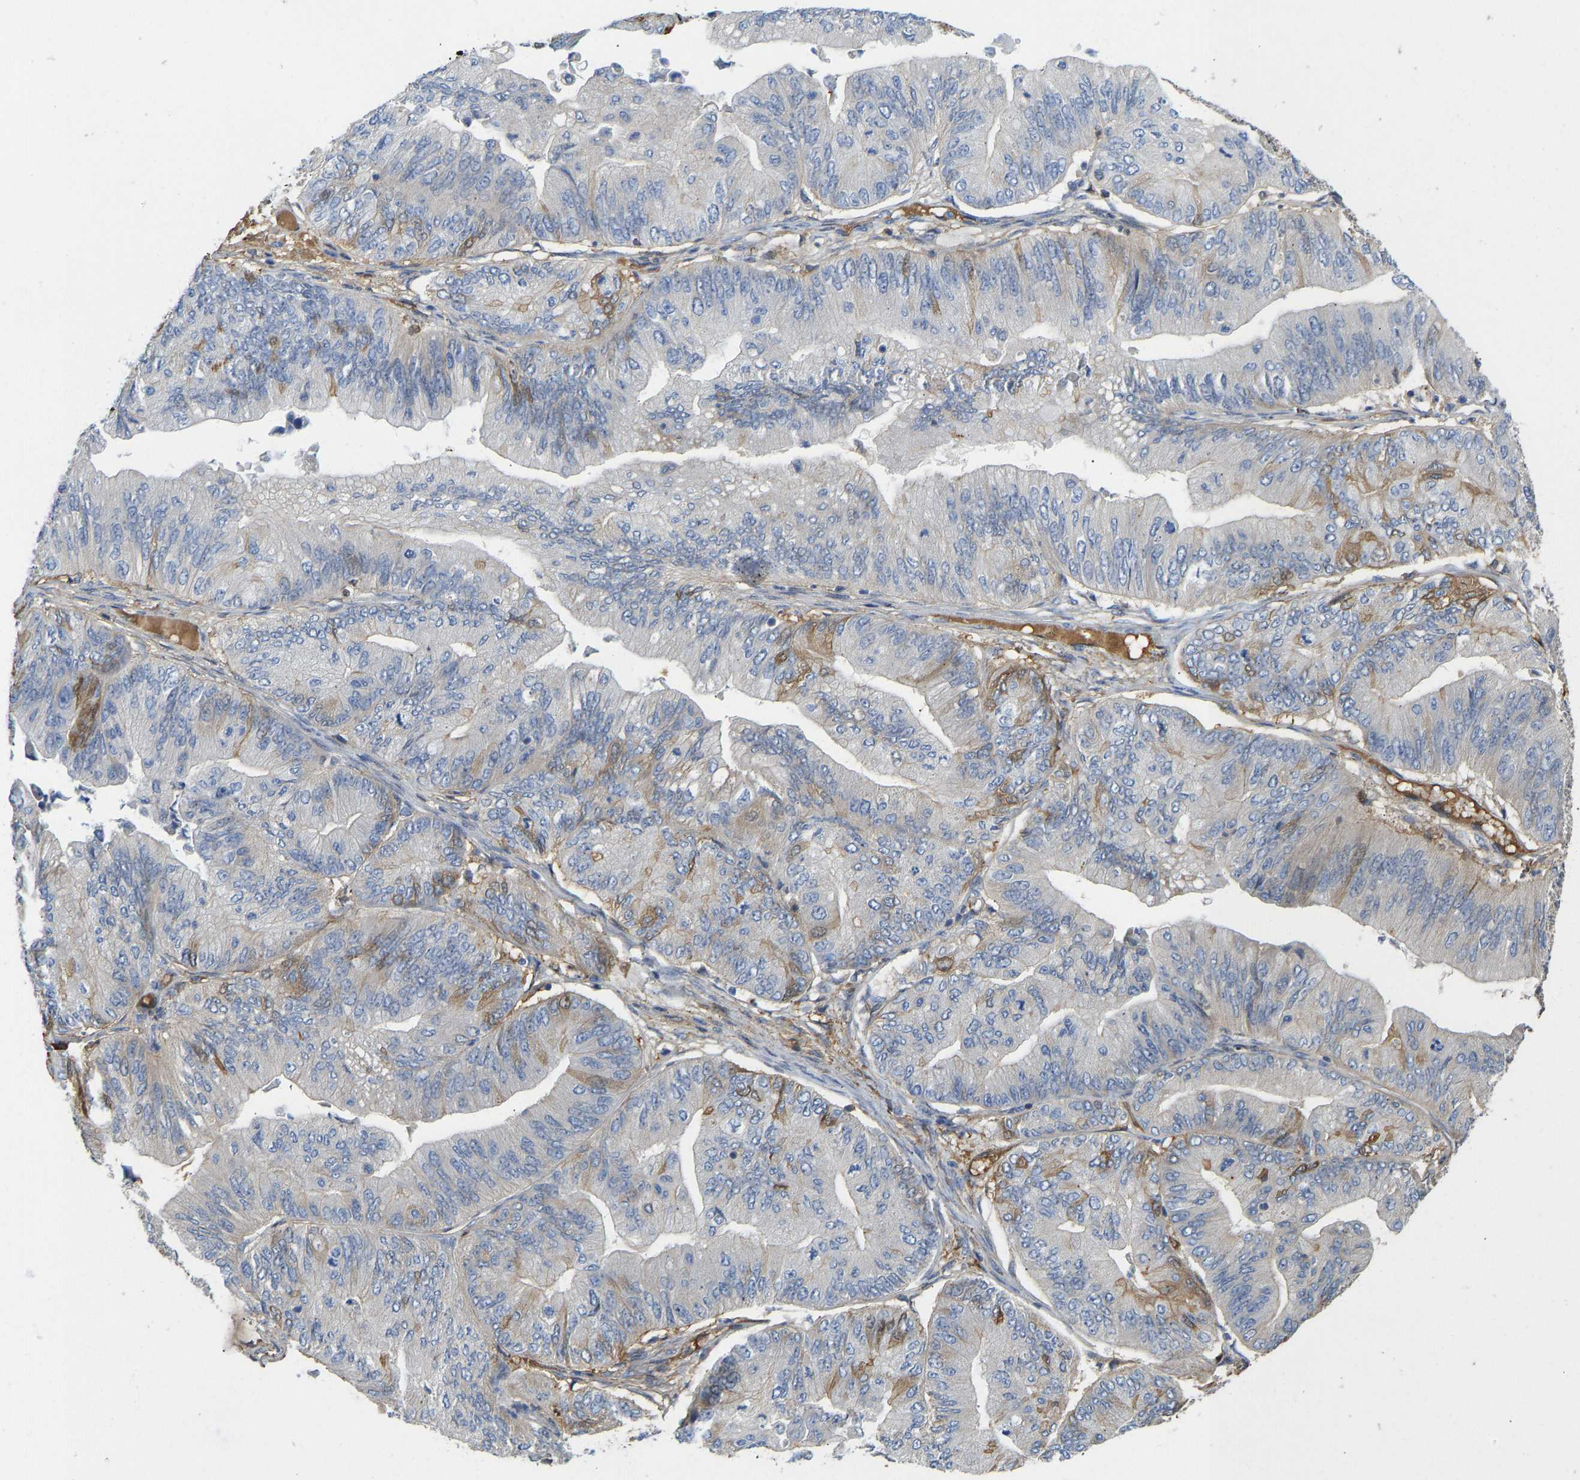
{"staining": {"intensity": "weak", "quantity": "<25%", "location": "cytoplasmic/membranous"}, "tissue": "ovarian cancer", "cell_type": "Tumor cells", "image_type": "cancer", "snomed": [{"axis": "morphology", "description": "Cystadenocarcinoma, mucinous, NOS"}, {"axis": "topography", "description": "Ovary"}], "caption": "DAB (3,3'-diaminobenzidine) immunohistochemical staining of ovarian mucinous cystadenocarcinoma exhibits no significant positivity in tumor cells. Brightfield microscopy of immunohistochemistry (IHC) stained with DAB (brown) and hematoxylin (blue), captured at high magnification.", "gene": "VCPKMT", "patient": {"sex": "female", "age": 61}}